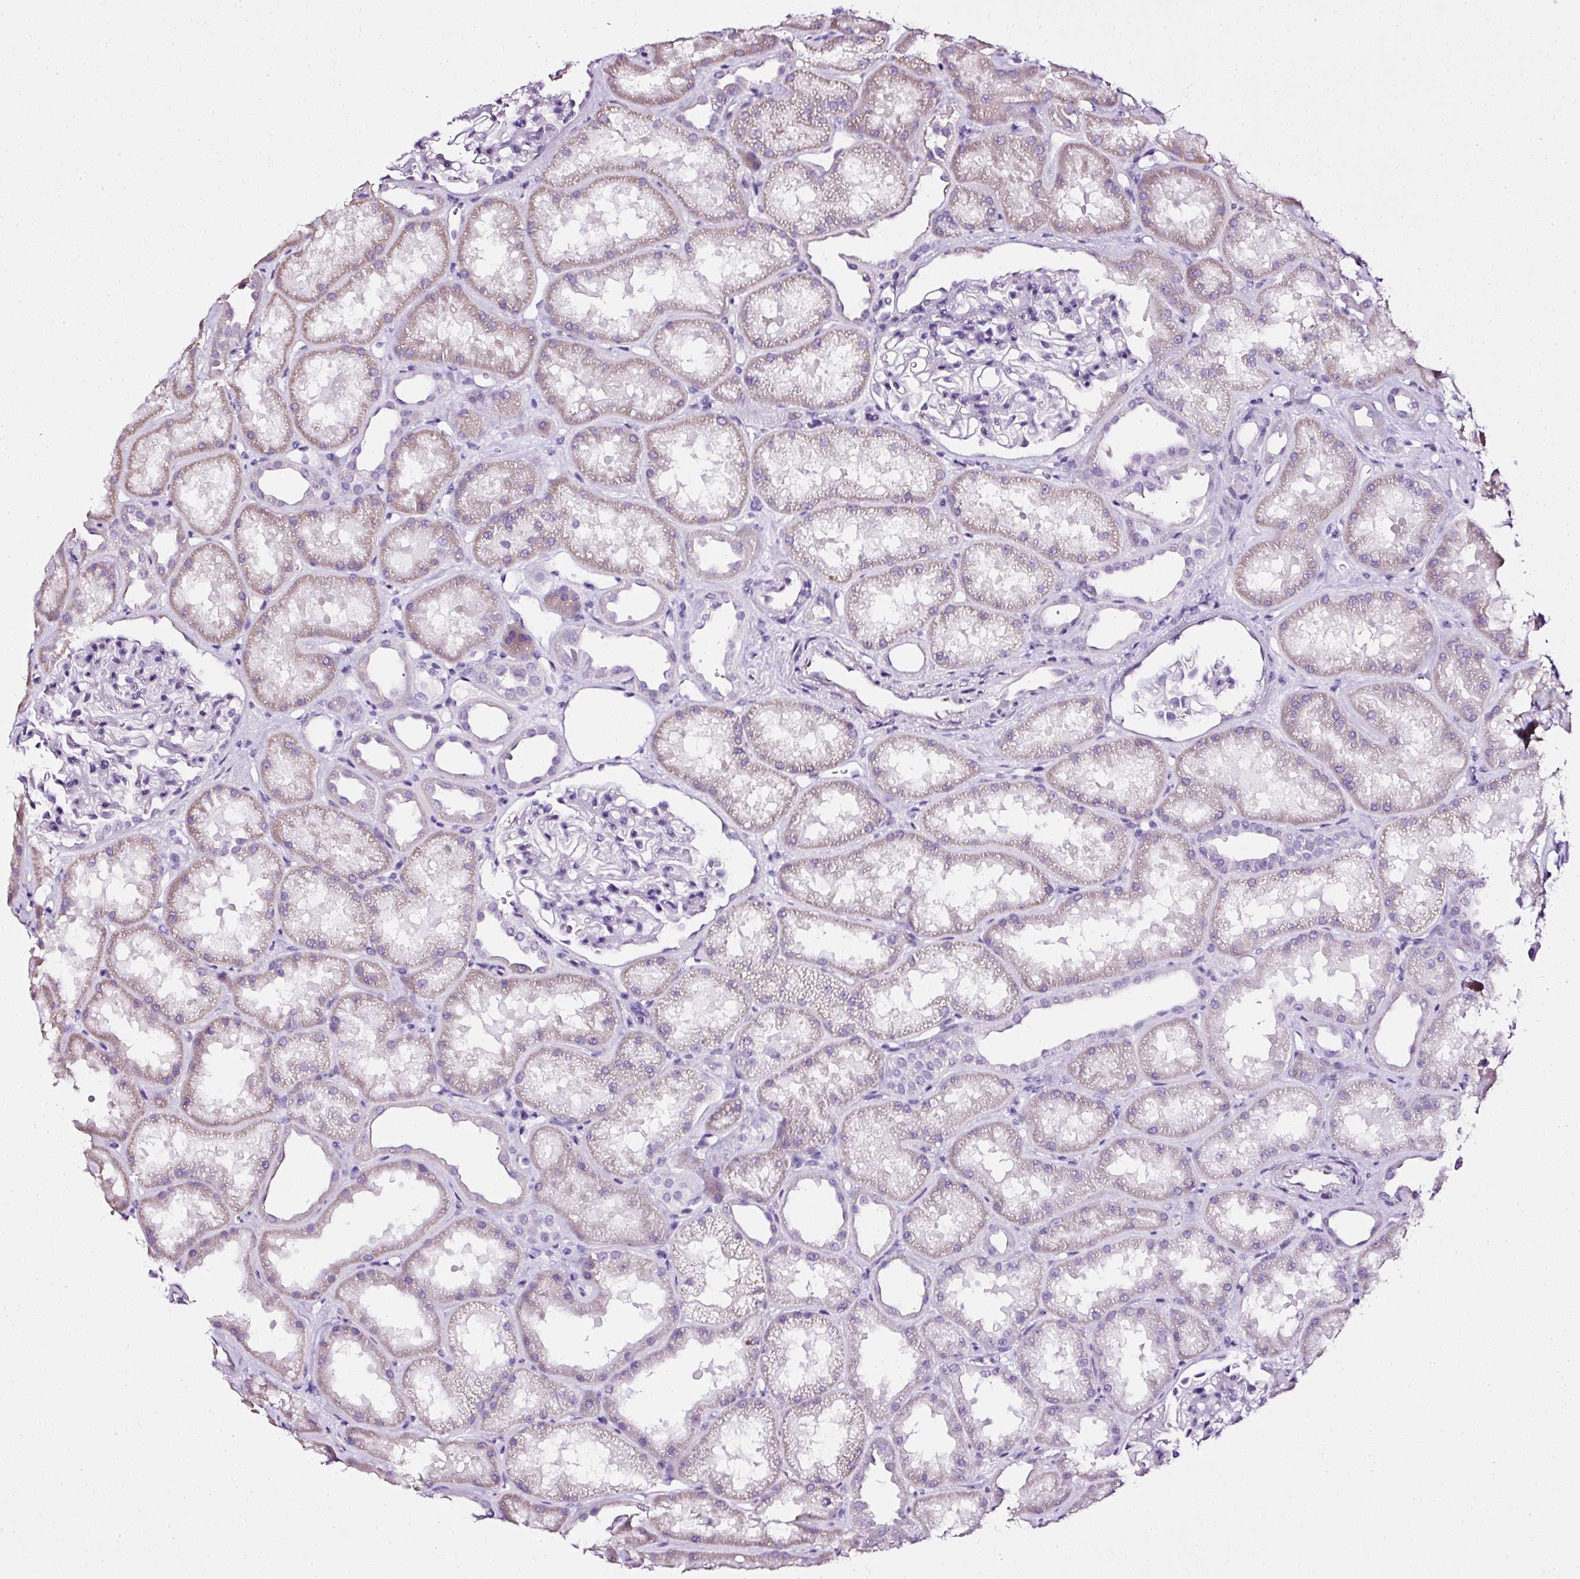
{"staining": {"intensity": "negative", "quantity": "none", "location": "none"}, "tissue": "kidney", "cell_type": "Cells in glomeruli", "image_type": "normal", "snomed": [{"axis": "morphology", "description": "Normal tissue, NOS"}, {"axis": "topography", "description": "Kidney"}], "caption": "IHC micrograph of unremarkable human kidney stained for a protein (brown), which reveals no expression in cells in glomeruli.", "gene": "ATP2A1", "patient": {"sex": "male", "age": 61}}